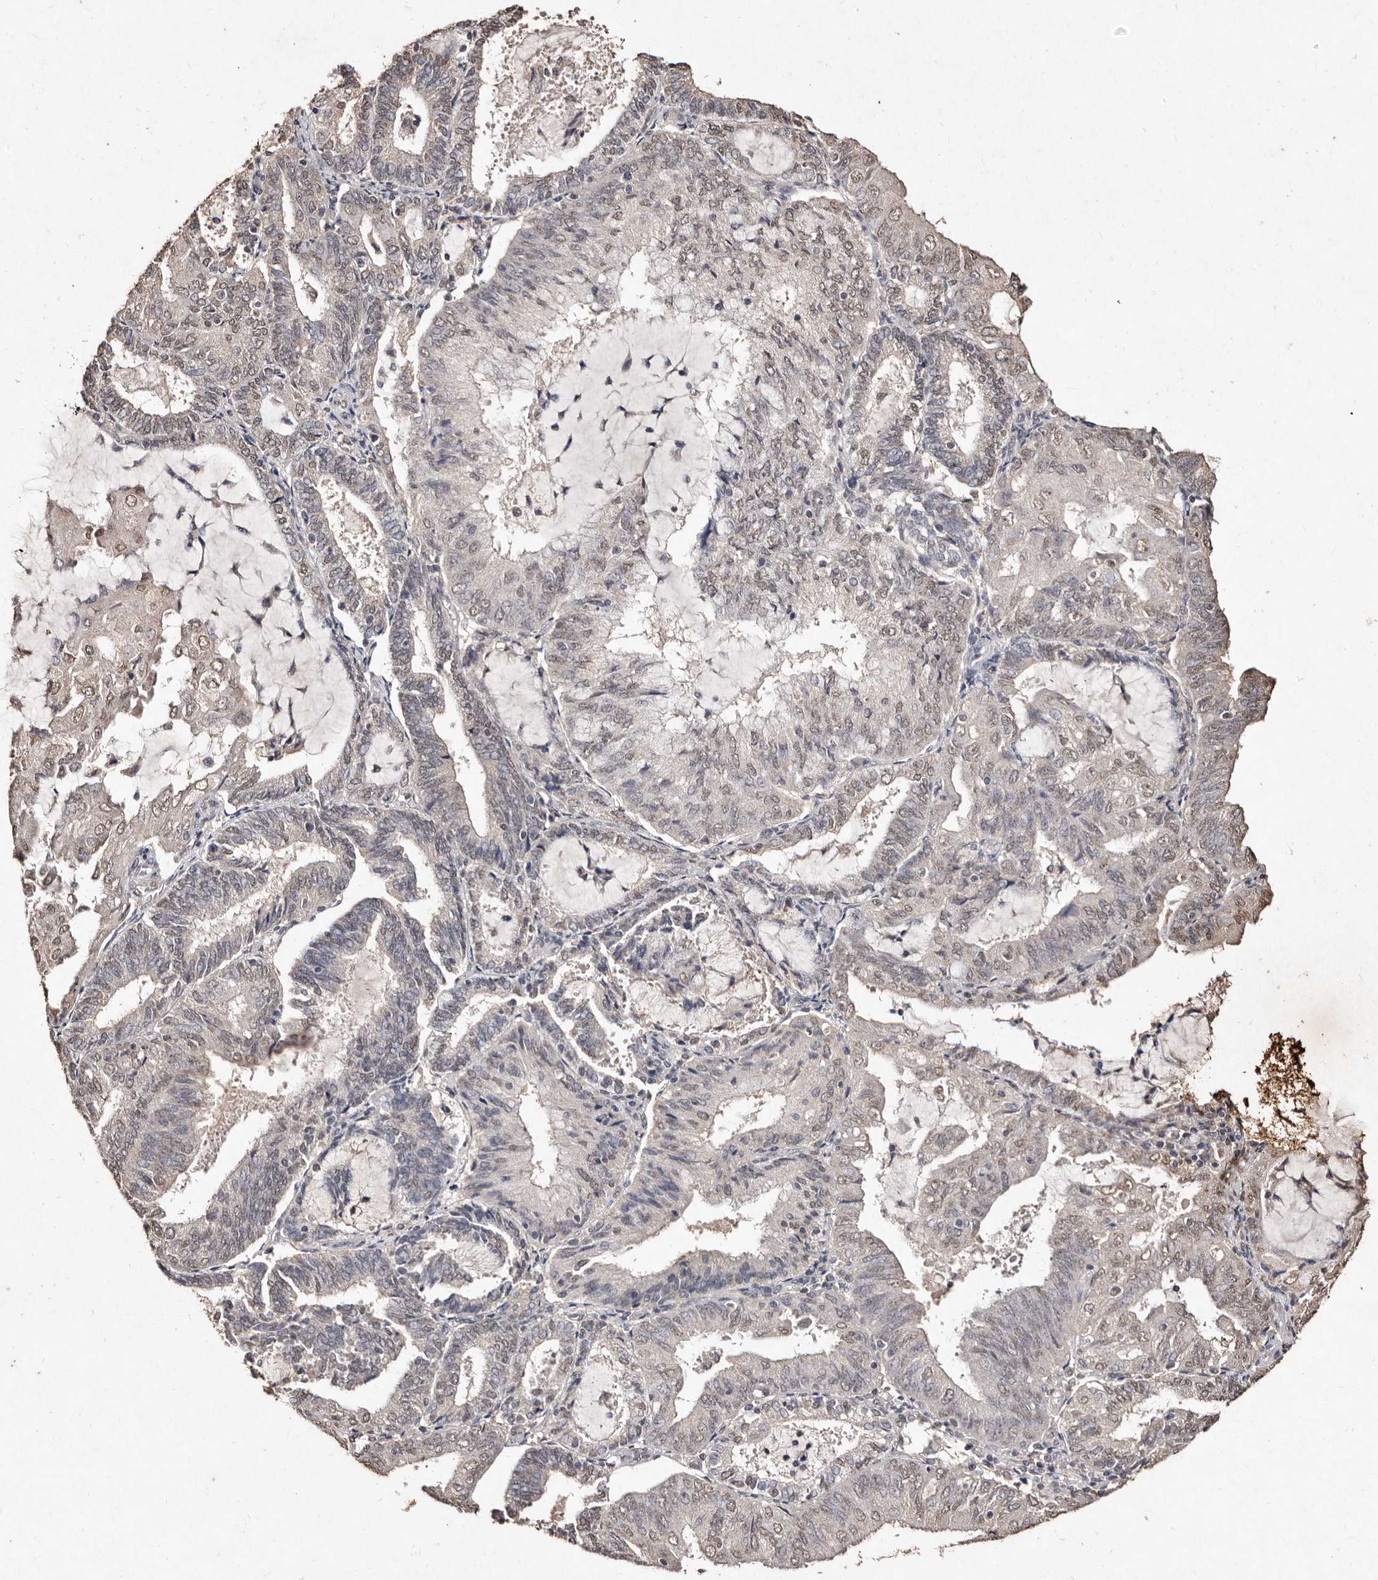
{"staining": {"intensity": "weak", "quantity": ">75%", "location": "nuclear"}, "tissue": "endometrial cancer", "cell_type": "Tumor cells", "image_type": "cancer", "snomed": [{"axis": "morphology", "description": "Adenocarcinoma, NOS"}, {"axis": "topography", "description": "Endometrium"}], "caption": "Endometrial adenocarcinoma stained with a protein marker reveals weak staining in tumor cells.", "gene": "ERBB4", "patient": {"sex": "female", "age": 81}}